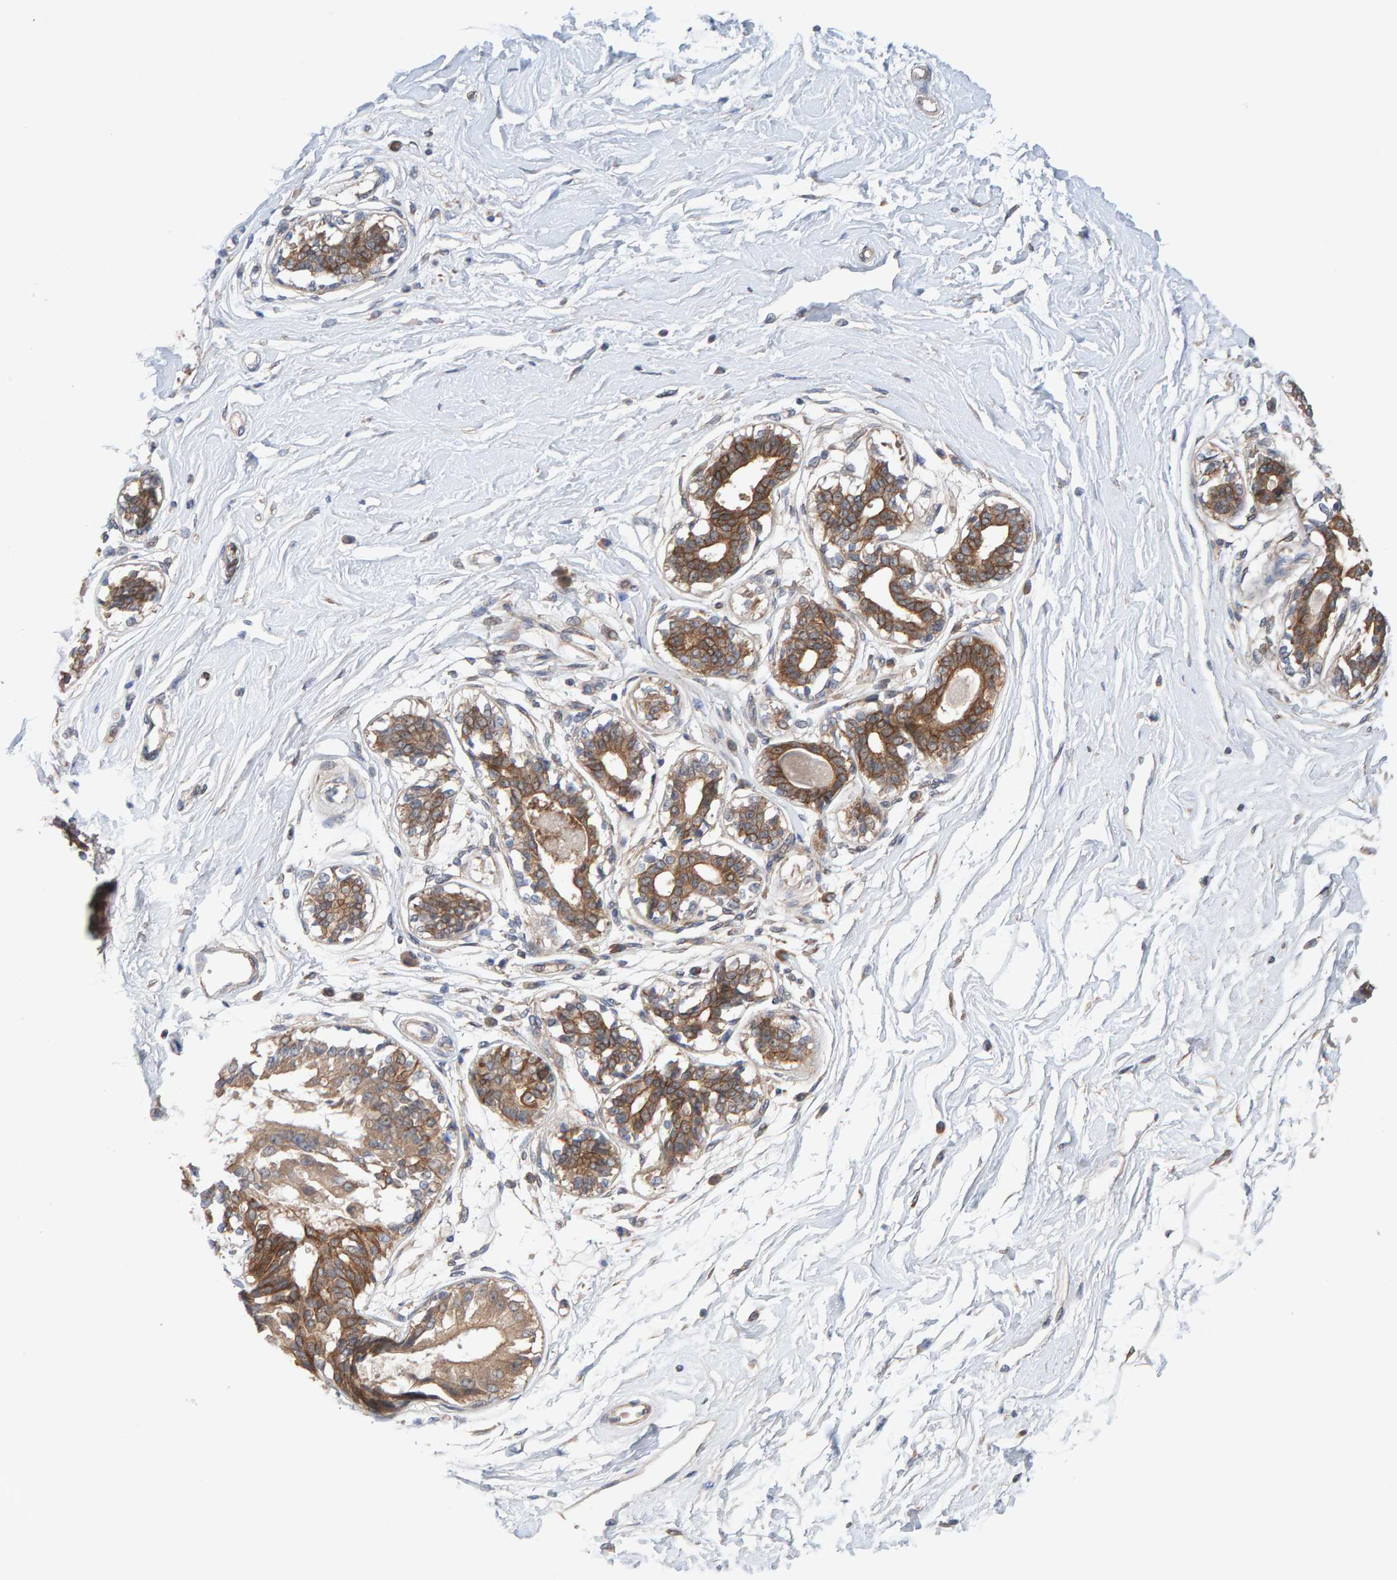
{"staining": {"intensity": "negative", "quantity": "none", "location": "none"}, "tissue": "breast", "cell_type": "Adipocytes", "image_type": "normal", "snomed": [{"axis": "morphology", "description": "Normal tissue, NOS"}, {"axis": "topography", "description": "Breast"}], "caption": "Unremarkable breast was stained to show a protein in brown. There is no significant positivity in adipocytes. (Brightfield microscopy of DAB (3,3'-diaminobenzidine) immunohistochemistry (IHC) at high magnification).", "gene": "LRSAM1", "patient": {"sex": "female", "age": 45}}